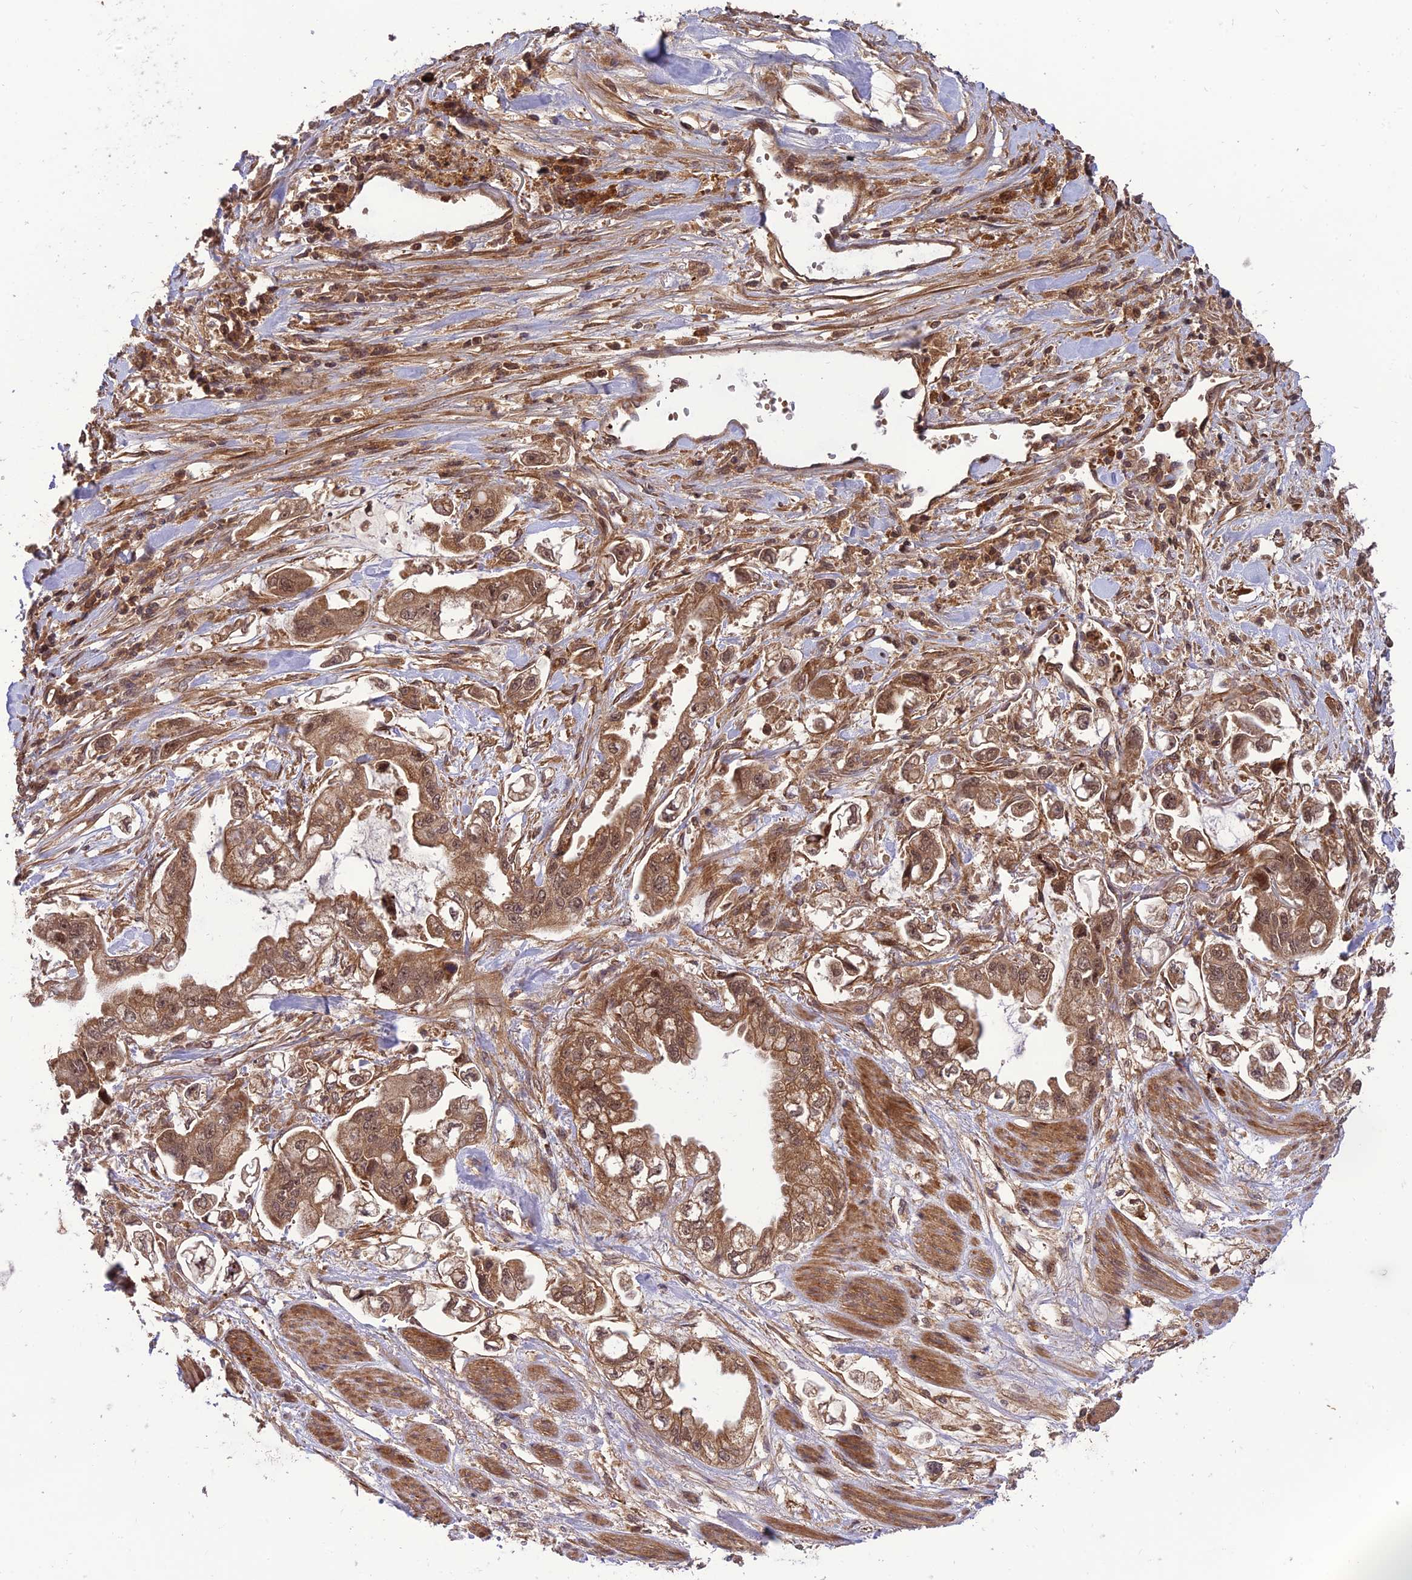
{"staining": {"intensity": "moderate", "quantity": ">75%", "location": "cytoplasmic/membranous,nuclear"}, "tissue": "stomach cancer", "cell_type": "Tumor cells", "image_type": "cancer", "snomed": [{"axis": "morphology", "description": "Adenocarcinoma, NOS"}, {"axis": "topography", "description": "Stomach"}], "caption": "Approximately >75% of tumor cells in stomach cancer show moderate cytoplasmic/membranous and nuclear protein staining as visualized by brown immunohistochemical staining.", "gene": "NDUFC1", "patient": {"sex": "male", "age": 62}}